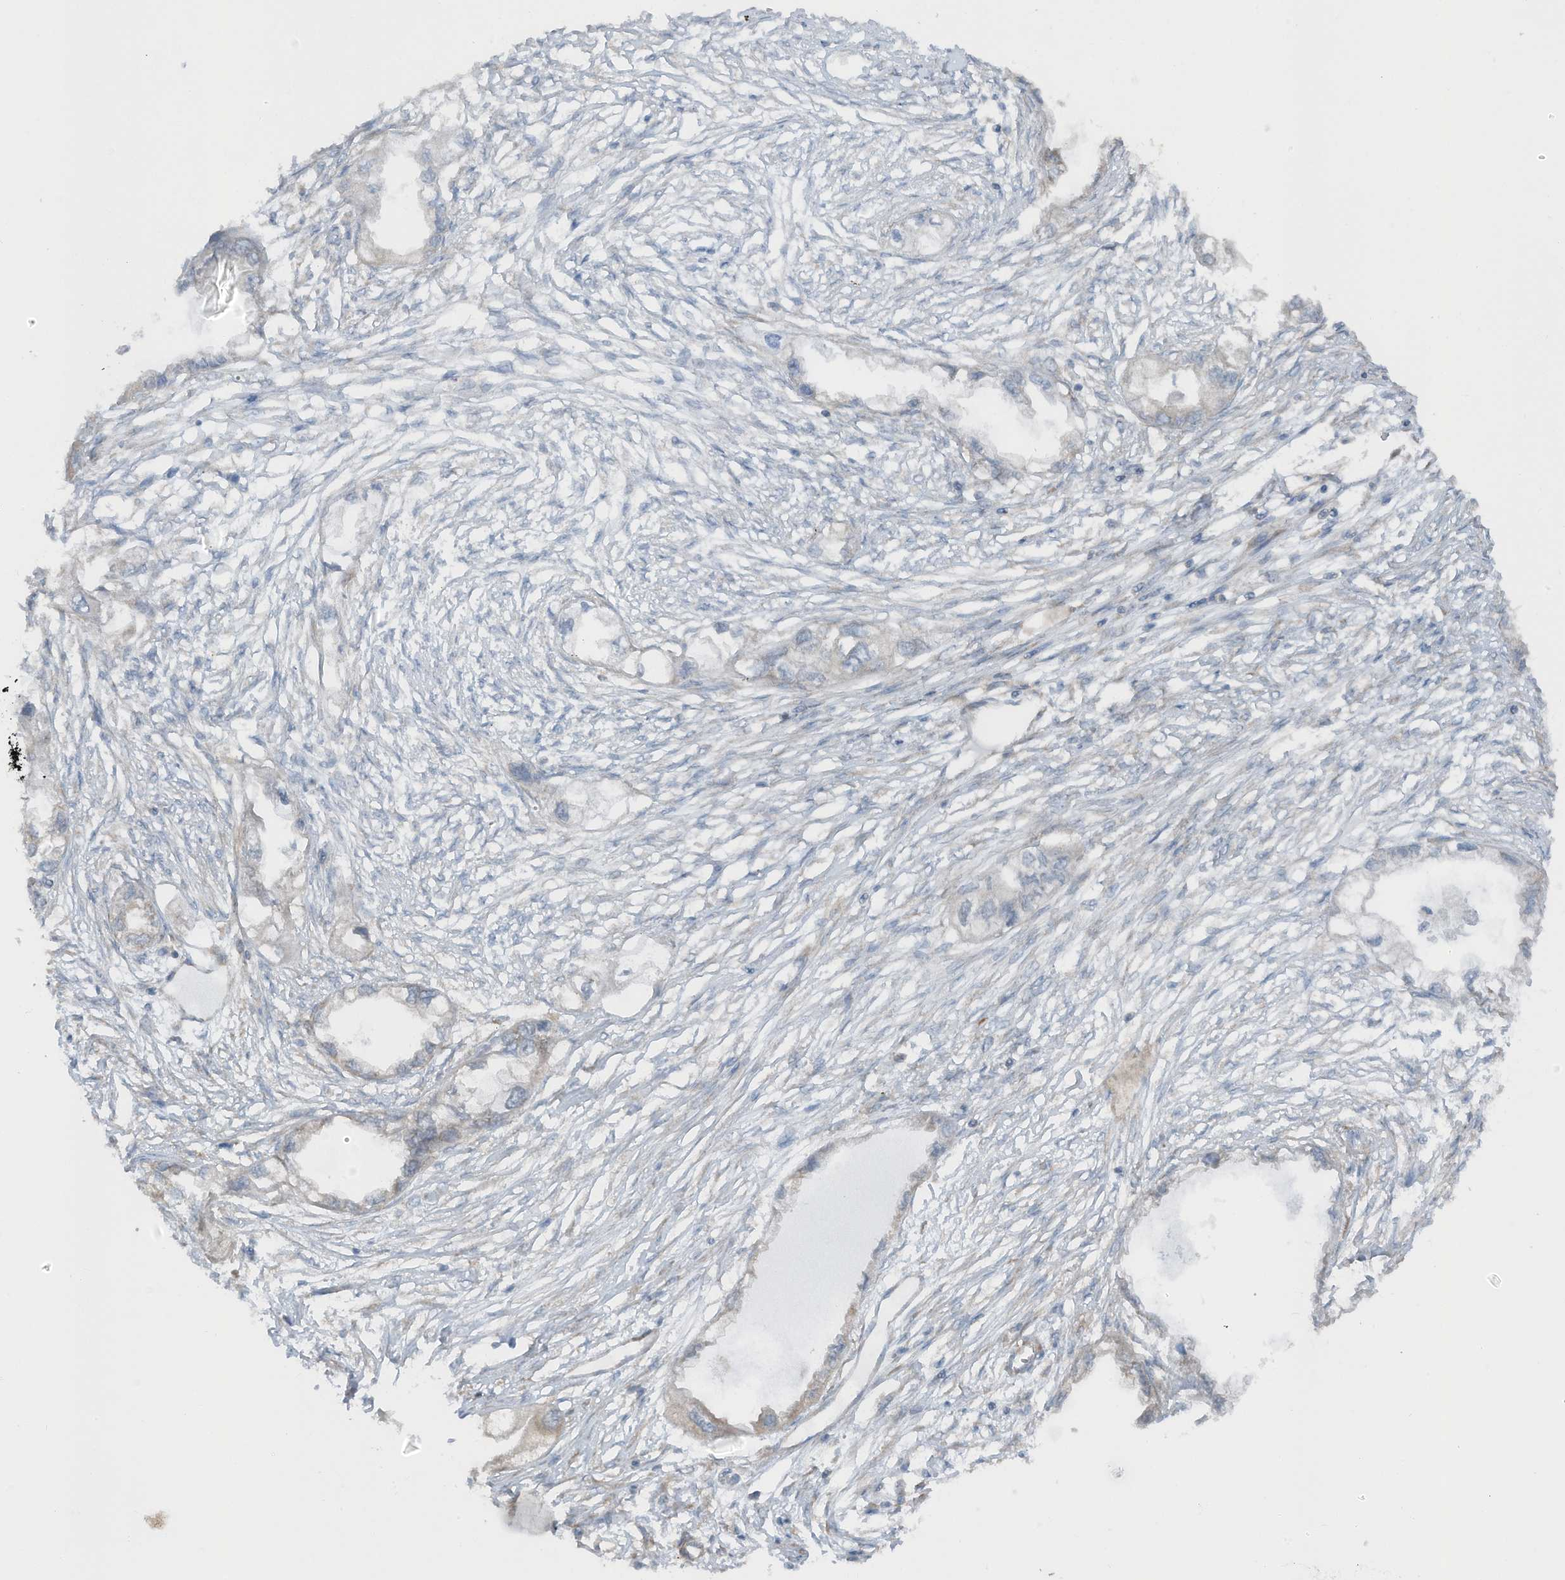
{"staining": {"intensity": "weak", "quantity": "25%-75%", "location": "cytoplasmic/membranous"}, "tissue": "endometrial cancer", "cell_type": "Tumor cells", "image_type": "cancer", "snomed": [{"axis": "morphology", "description": "Adenocarcinoma, NOS"}, {"axis": "morphology", "description": "Adenocarcinoma, metastatic, NOS"}, {"axis": "topography", "description": "Adipose tissue"}, {"axis": "topography", "description": "Endometrium"}], "caption": "The histopathology image reveals a brown stain indicating the presence of a protein in the cytoplasmic/membranous of tumor cells in endometrial cancer.", "gene": "TXNDC9", "patient": {"sex": "female", "age": 67}}